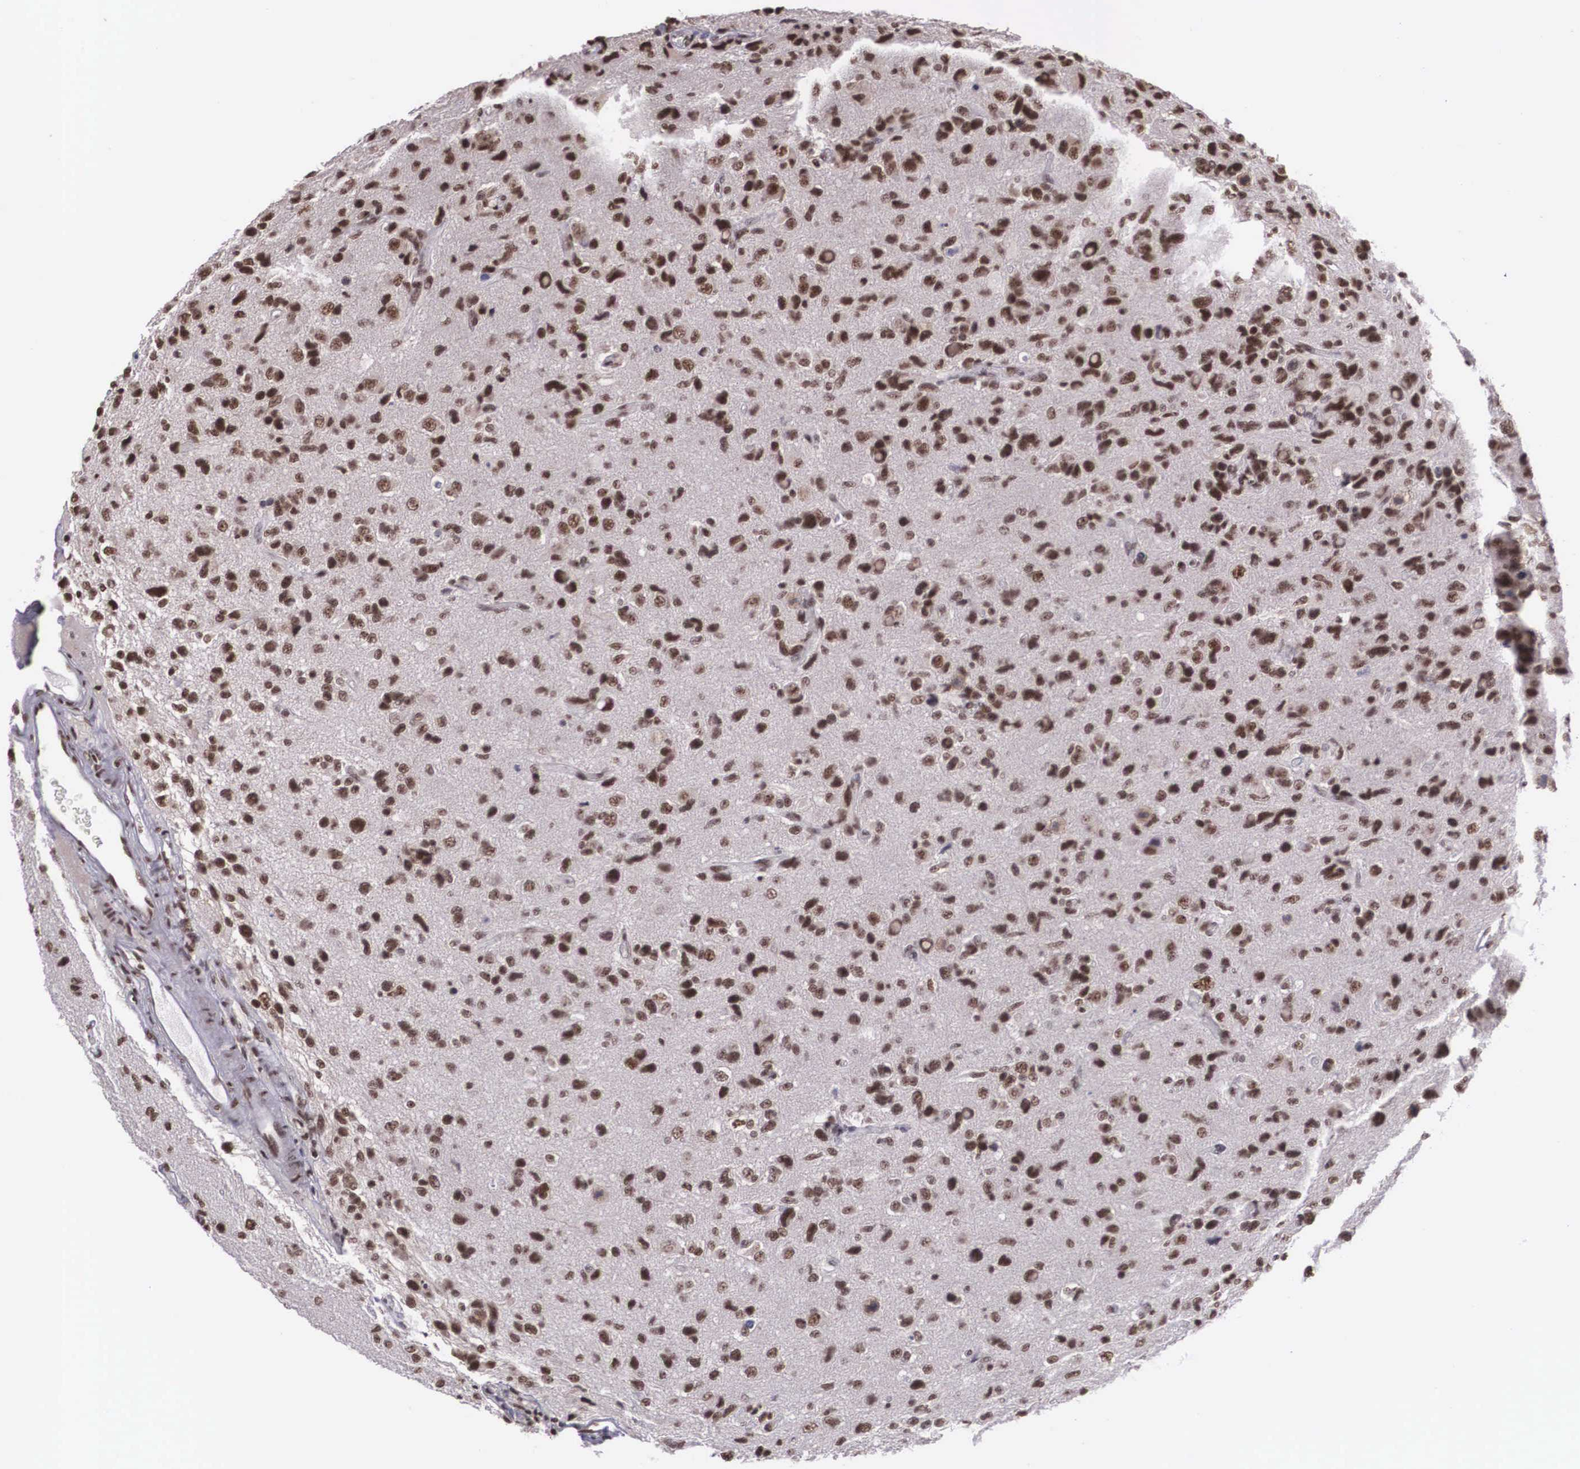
{"staining": {"intensity": "strong", "quantity": ">75%", "location": "nuclear"}, "tissue": "glioma", "cell_type": "Tumor cells", "image_type": "cancer", "snomed": [{"axis": "morphology", "description": "Glioma, malignant, High grade"}, {"axis": "topography", "description": "Brain"}], "caption": "Glioma stained with DAB IHC exhibits high levels of strong nuclear expression in approximately >75% of tumor cells.", "gene": "POLR2F", "patient": {"sex": "male", "age": 77}}